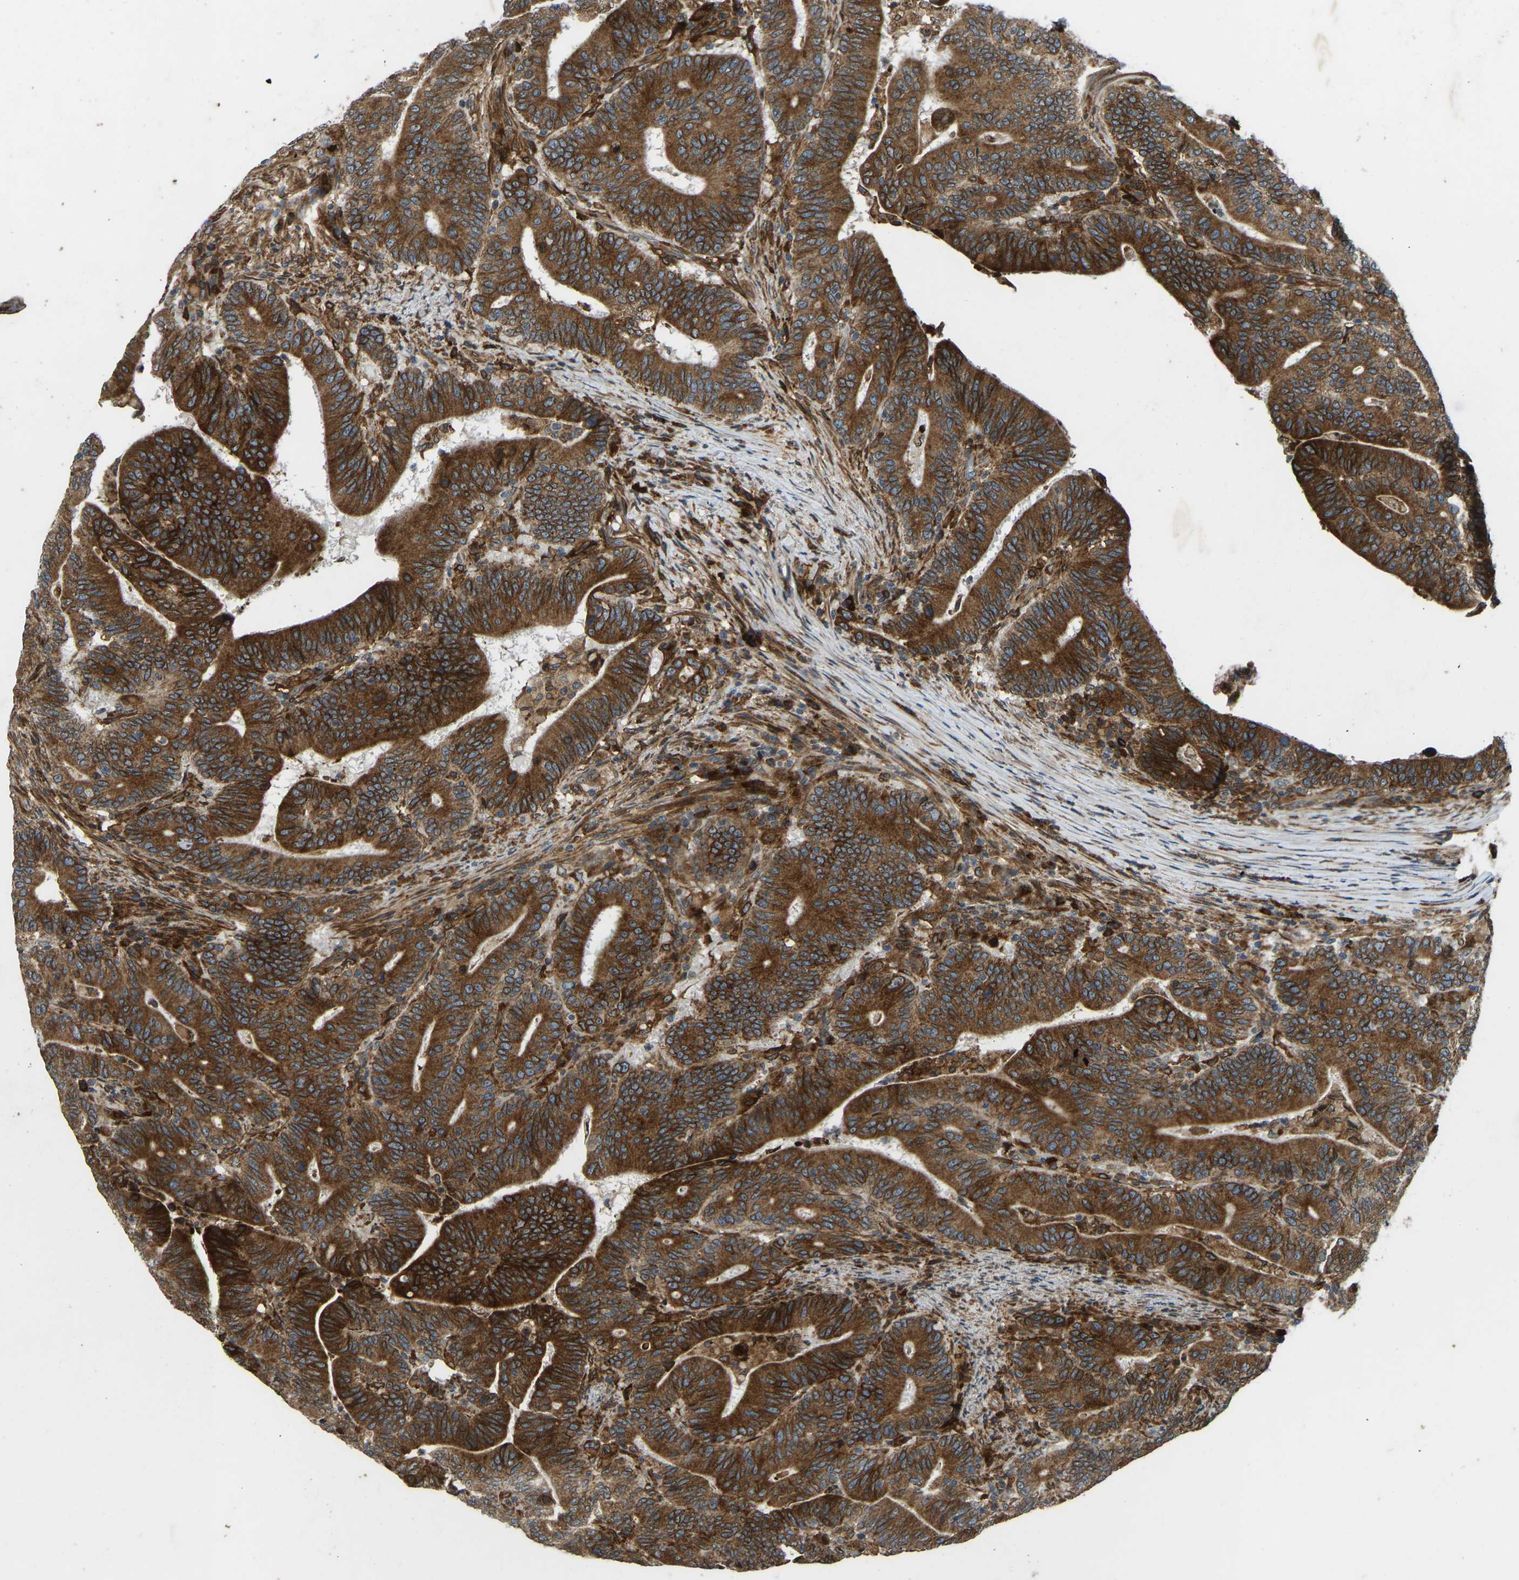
{"staining": {"intensity": "strong", "quantity": ">75%", "location": "cytoplasmic/membranous"}, "tissue": "colorectal cancer", "cell_type": "Tumor cells", "image_type": "cancer", "snomed": [{"axis": "morphology", "description": "Adenocarcinoma, NOS"}, {"axis": "topography", "description": "Colon"}], "caption": "This is an image of immunohistochemistry staining of colorectal cancer, which shows strong expression in the cytoplasmic/membranous of tumor cells.", "gene": "OS9", "patient": {"sex": "female", "age": 66}}